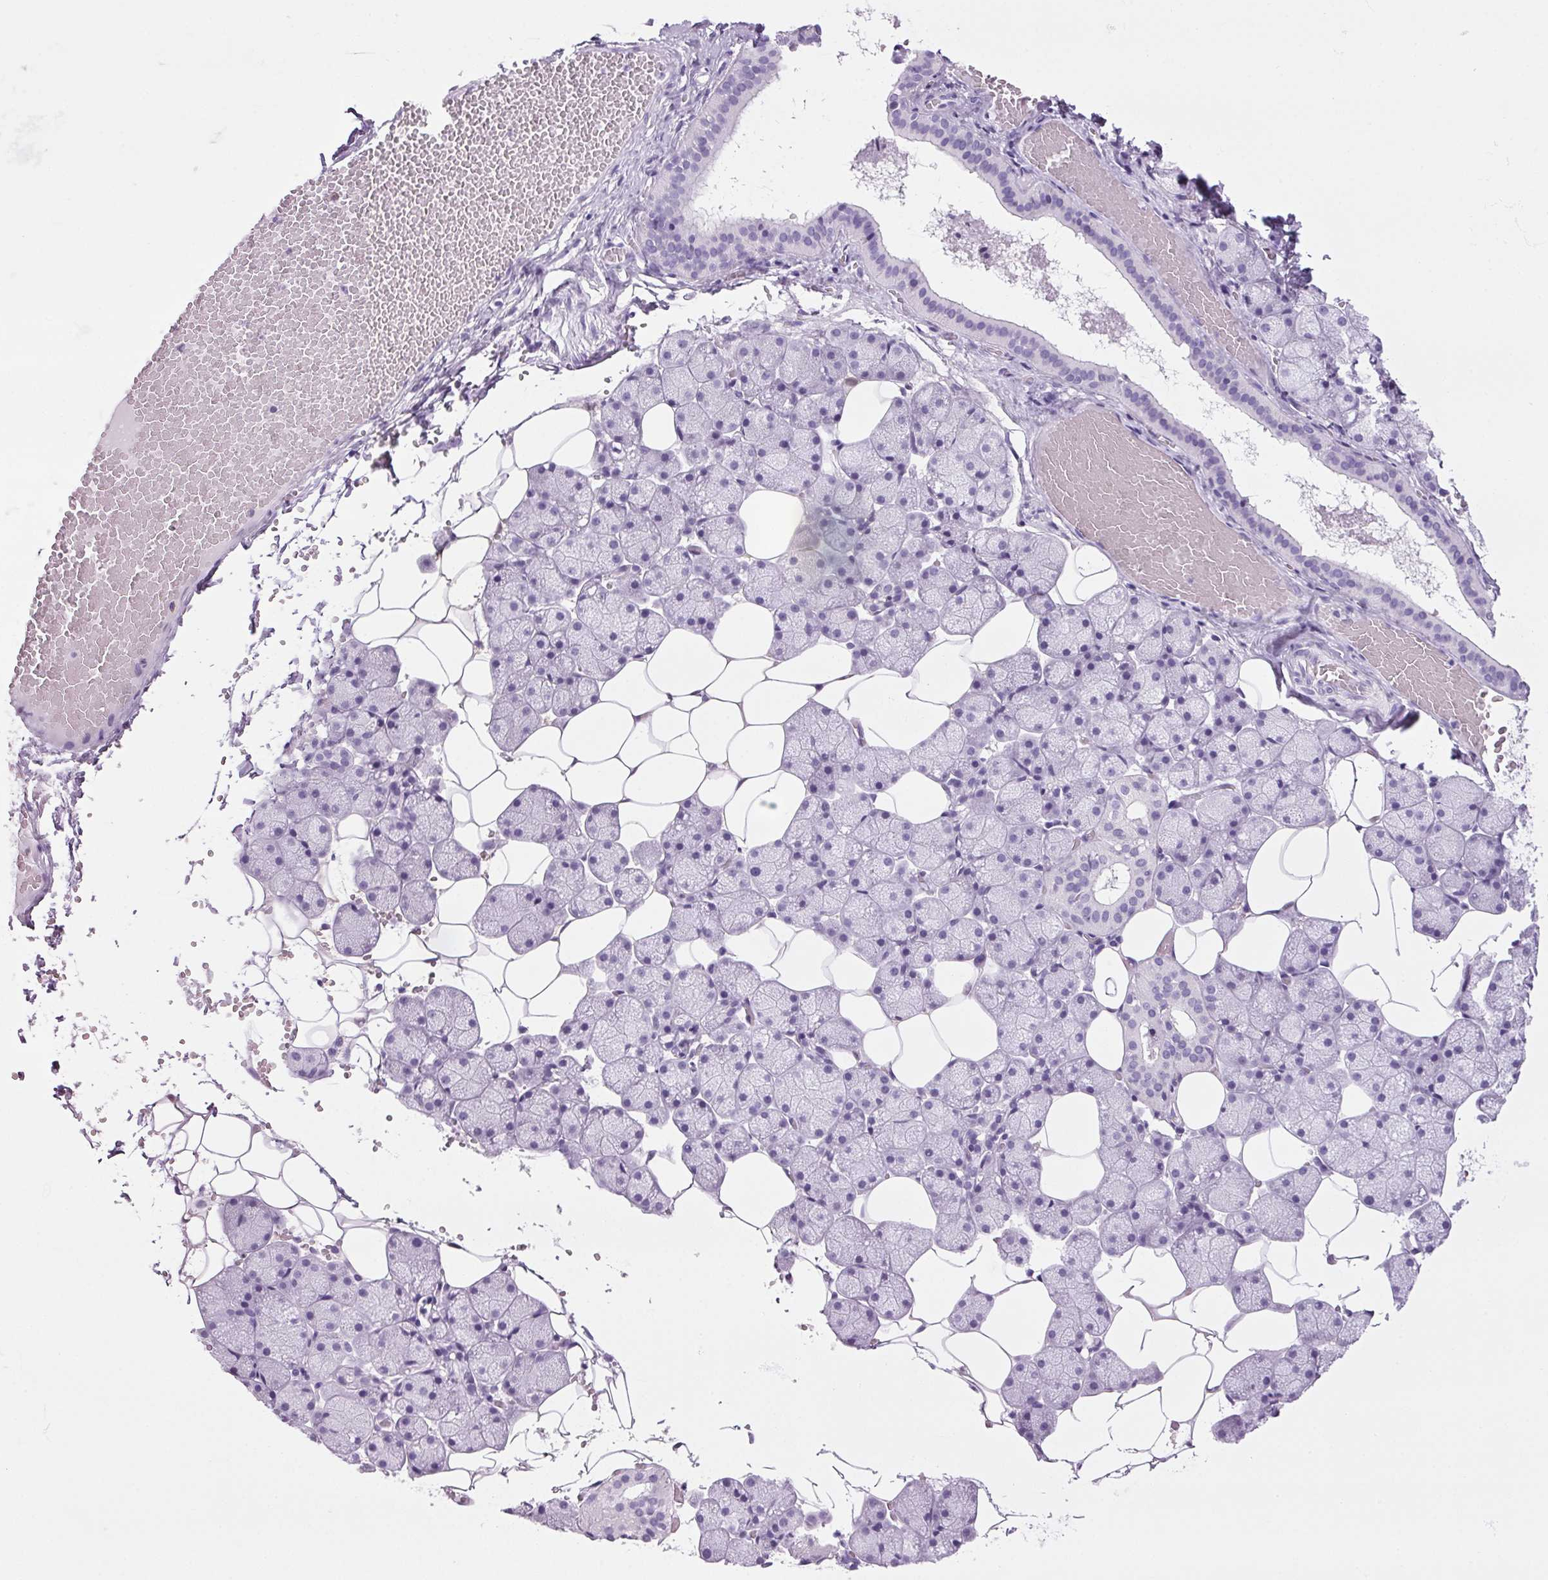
{"staining": {"intensity": "negative", "quantity": "none", "location": "none"}, "tissue": "salivary gland", "cell_type": "Glandular cells", "image_type": "normal", "snomed": [{"axis": "morphology", "description": "Normal tissue, NOS"}, {"axis": "topography", "description": "Salivary gland"}], "caption": "This is an immunohistochemistry (IHC) photomicrograph of benign human salivary gland. There is no staining in glandular cells.", "gene": "PPP1R1A", "patient": {"sex": "male", "age": 38}}